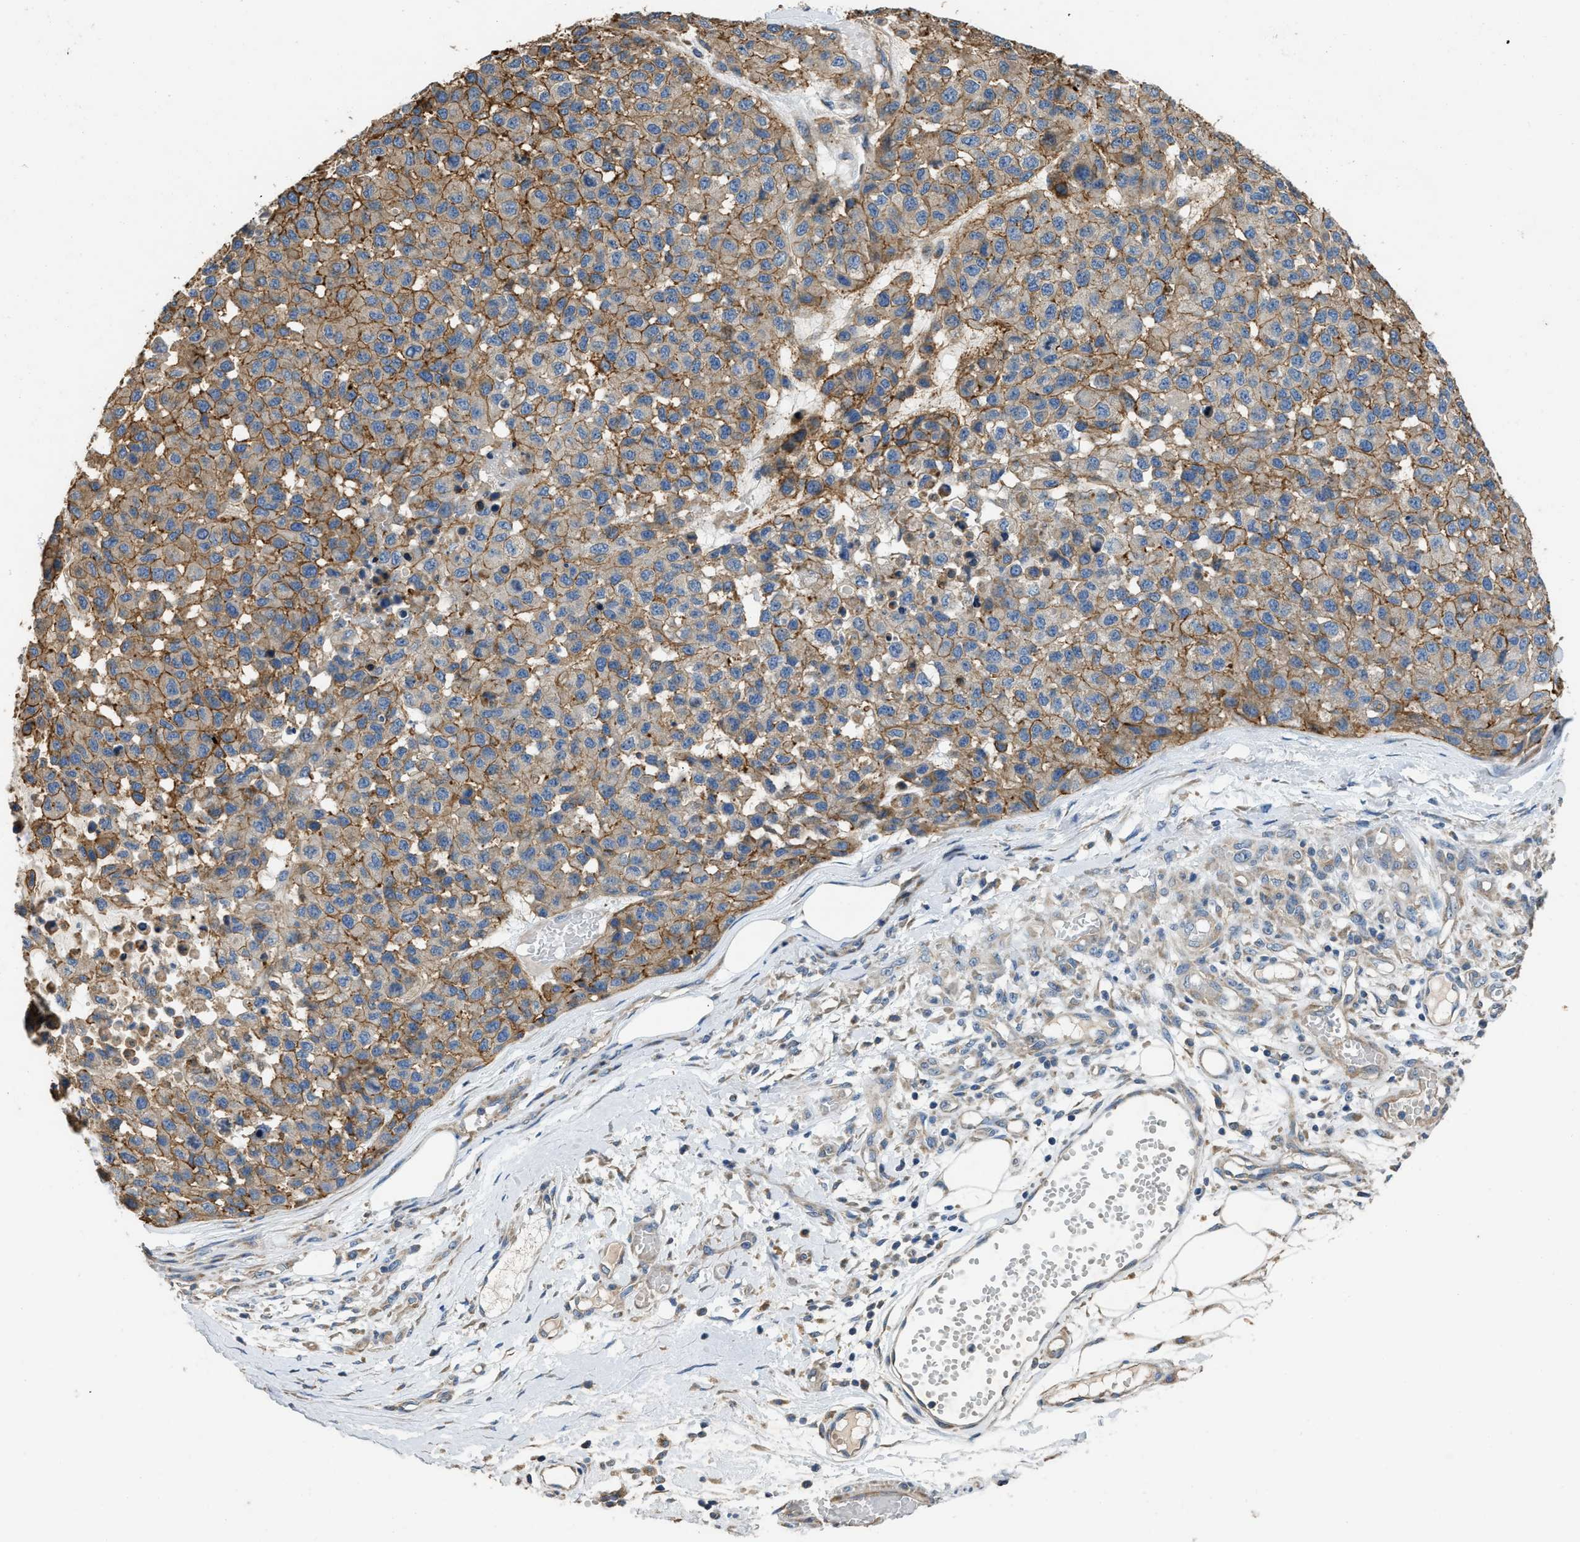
{"staining": {"intensity": "moderate", "quantity": "25%-75%", "location": "cytoplasmic/membranous"}, "tissue": "melanoma", "cell_type": "Tumor cells", "image_type": "cancer", "snomed": [{"axis": "morphology", "description": "Malignant melanoma, NOS"}, {"axis": "topography", "description": "Skin"}], "caption": "Immunohistochemistry (IHC) micrograph of malignant melanoma stained for a protein (brown), which shows medium levels of moderate cytoplasmic/membranous positivity in about 25%-75% of tumor cells.", "gene": "TMEM150A", "patient": {"sex": "male", "age": 62}}